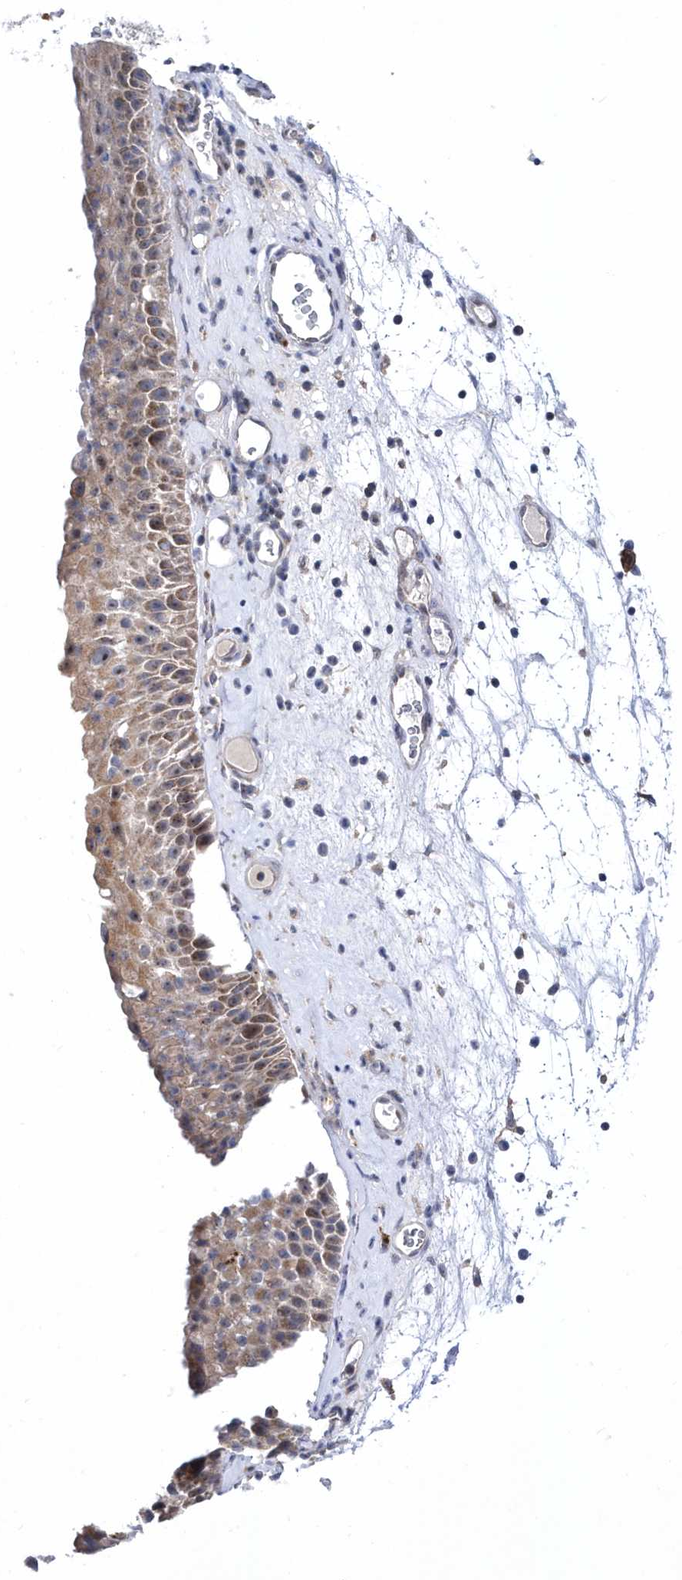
{"staining": {"intensity": "moderate", "quantity": ">75%", "location": "cytoplasmic/membranous"}, "tissue": "nasopharynx", "cell_type": "Respiratory epithelial cells", "image_type": "normal", "snomed": [{"axis": "morphology", "description": "Normal tissue, NOS"}, {"axis": "topography", "description": "Nasopharynx"}], "caption": "The immunohistochemical stain labels moderate cytoplasmic/membranous expression in respiratory epithelial cells of normal nasopharynx. (DAB (3,3'-diaminobenzidine) = brown stain, brightfield microscopy at high magnification).", "gene": "LONRF2", "patient": {"sex": "male", "age": 64}}